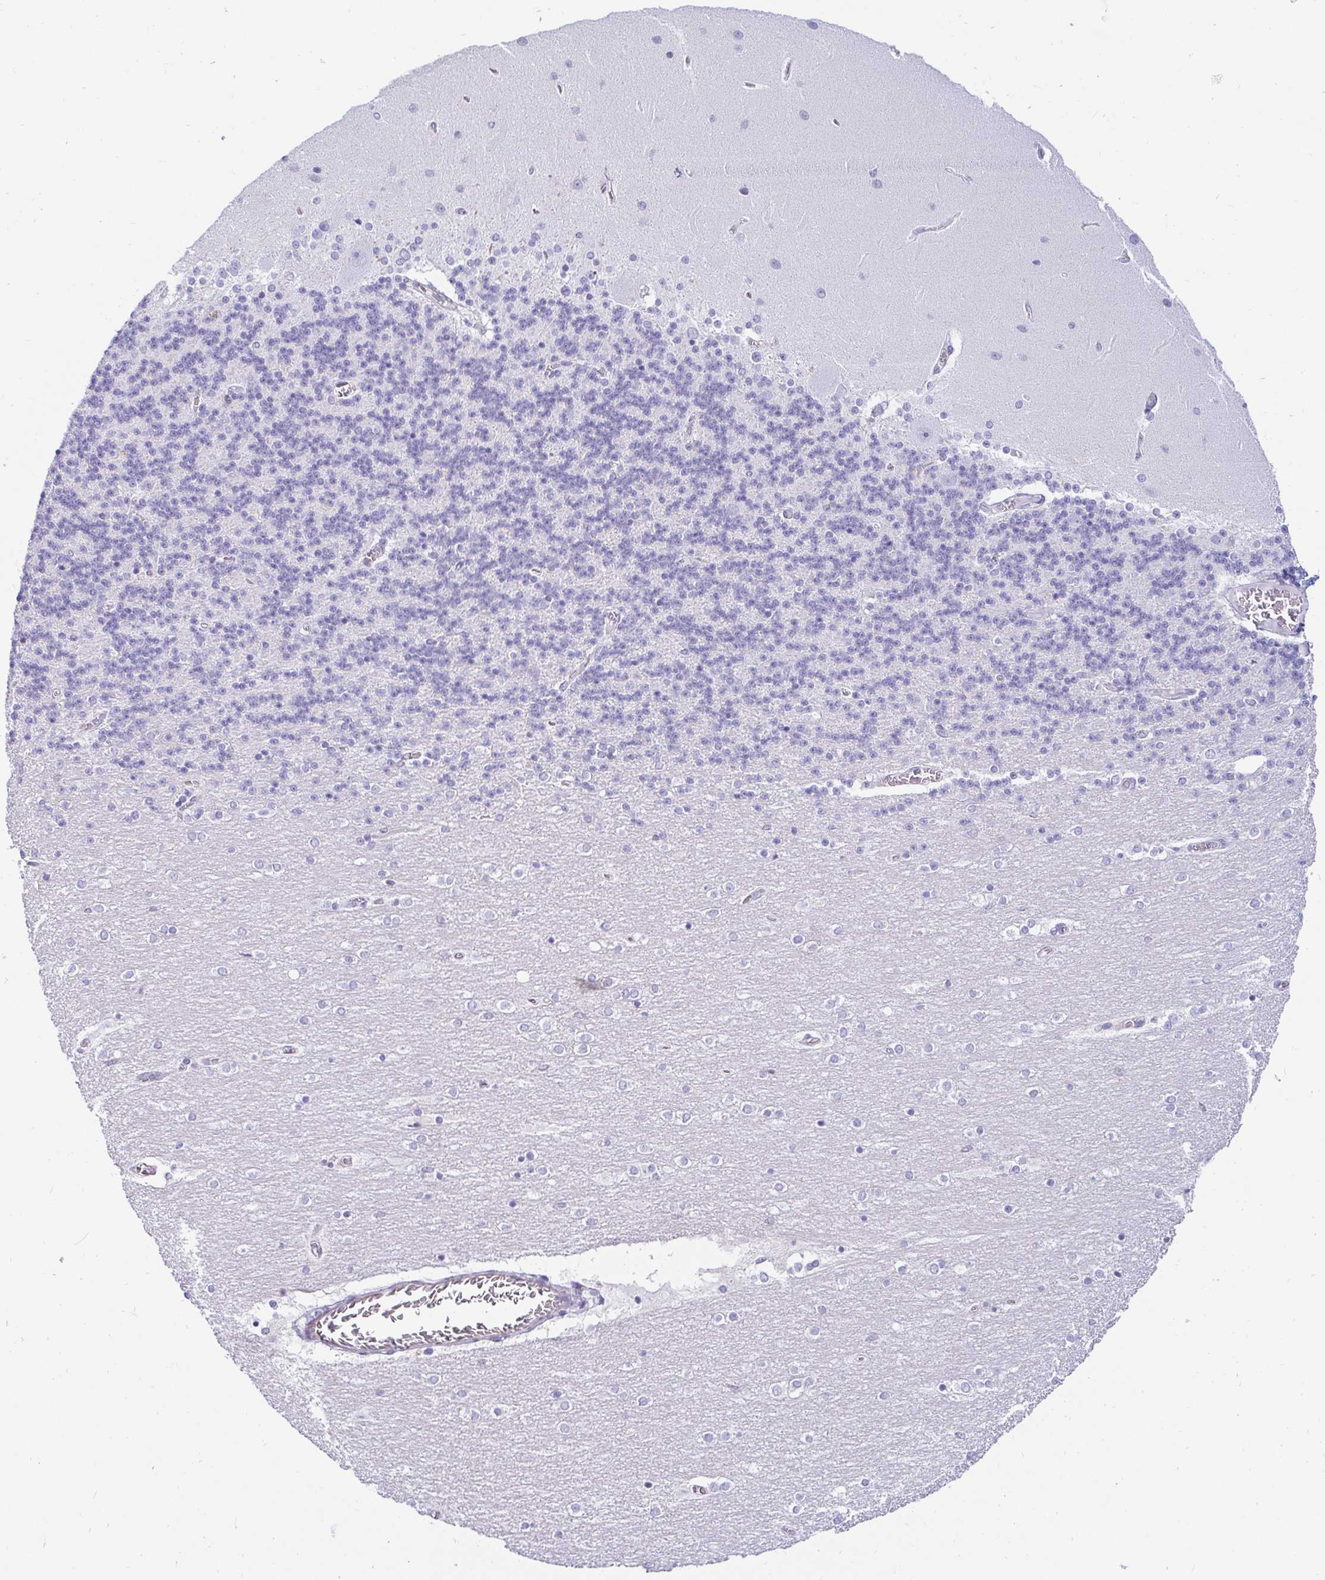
{"staining": {"intensity": "negative", "quantity": "none", "location": "none"}, "tissue": "cerebellum", "cell_type": "Cells in granular layer", "image_type": "normal", "snomed": [{"axis": "morphology", "description": "Normal tissue, NOS"}, {"axis": "topography", "description": "Cerebellum"}], "caption": "DAB immunohistochemical staining of normal cerebellum exhibits no significant expression in cells in granular layer. Brightfield microscopy of IHC stained with DAB (3,3'-diaminobenzidine) (brown) and hematoxylin (blue), captured at high magnification.", "gene": "CAPSL", "patient": {"sex": "female", "age": 54}}